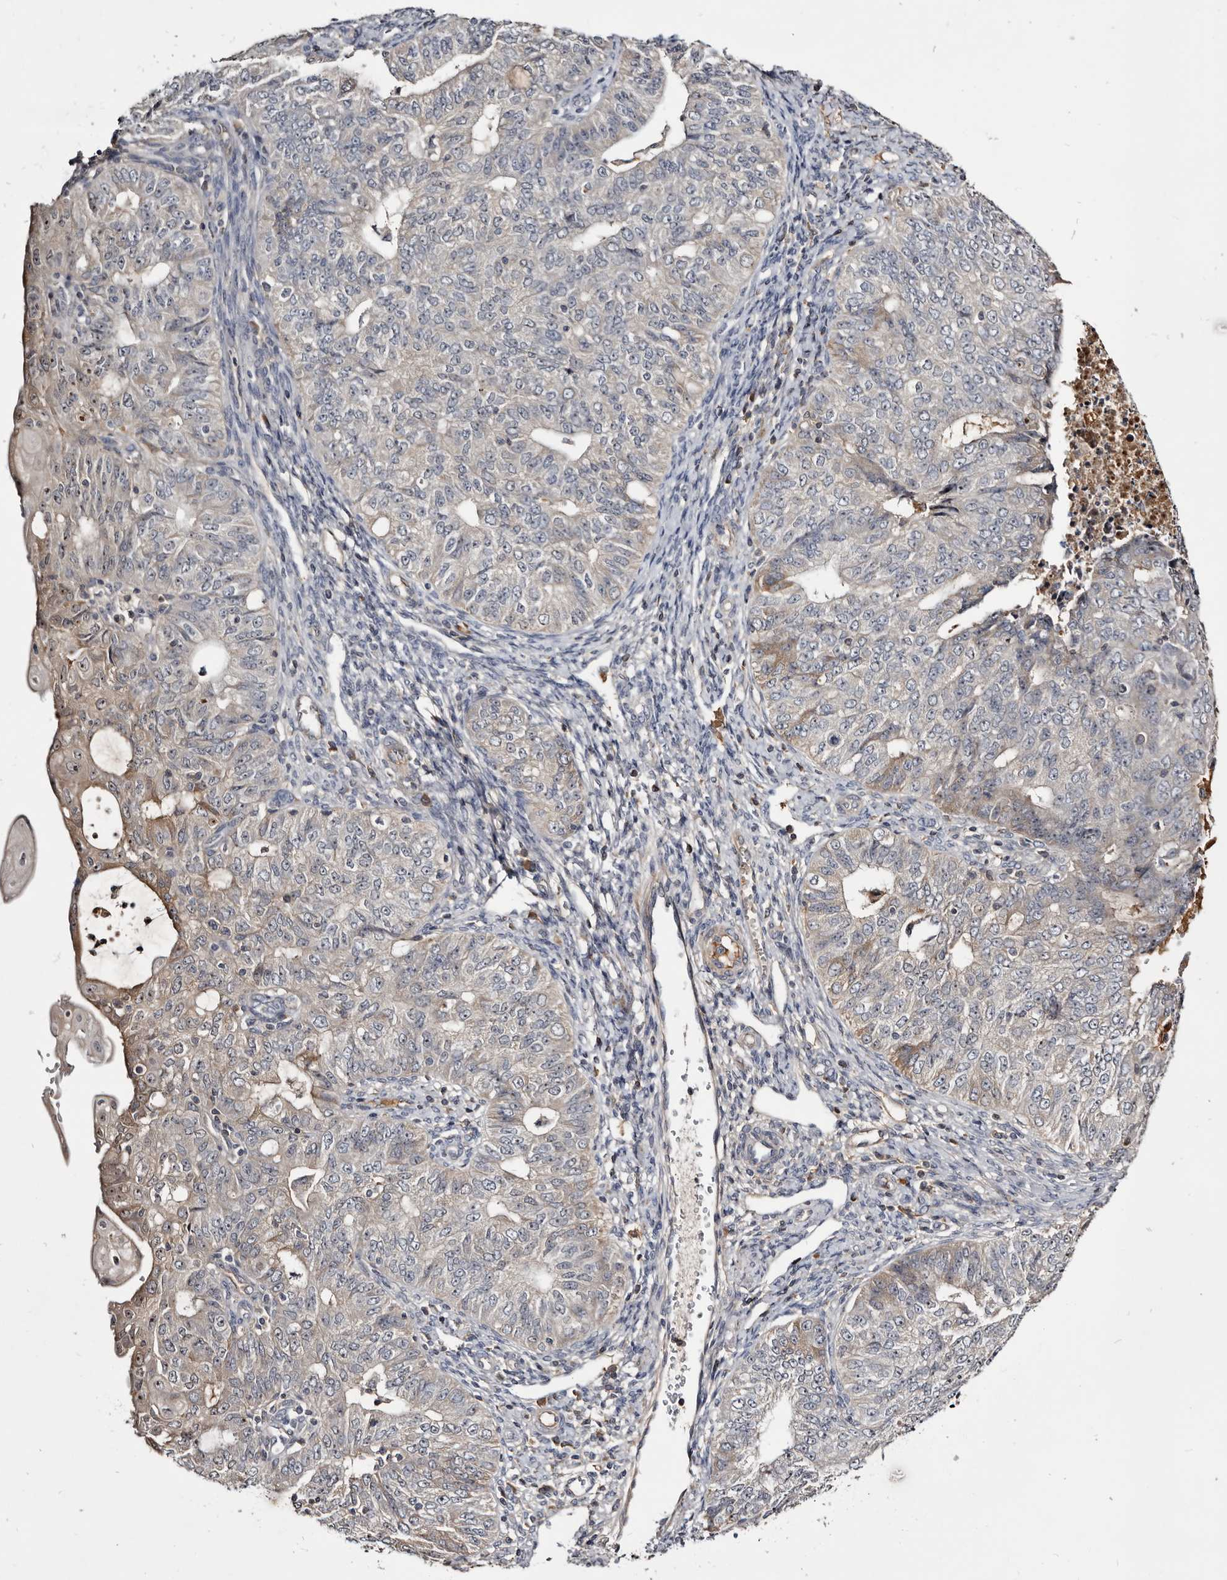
{"staining": {"intensity": "moderate", "quantity": "<25%", "location": "nuclear"}, "tissue": "endometrial cancer", "cell_type": "Tumor cells", "image_type": "cancer", "snomed": [{"axis": "morphology", "description": "Adenocarcinoma, NOS"}, {"axis": "topography", "description": "Endometrium"}], "caption": "Immunohistochemical staining of human endometrial cancer displays low levels of moderate nuclear expression in about <25% of tumor cells.", "gene": "TTC39A", "patient": {"sex": "female", "age": 32}}